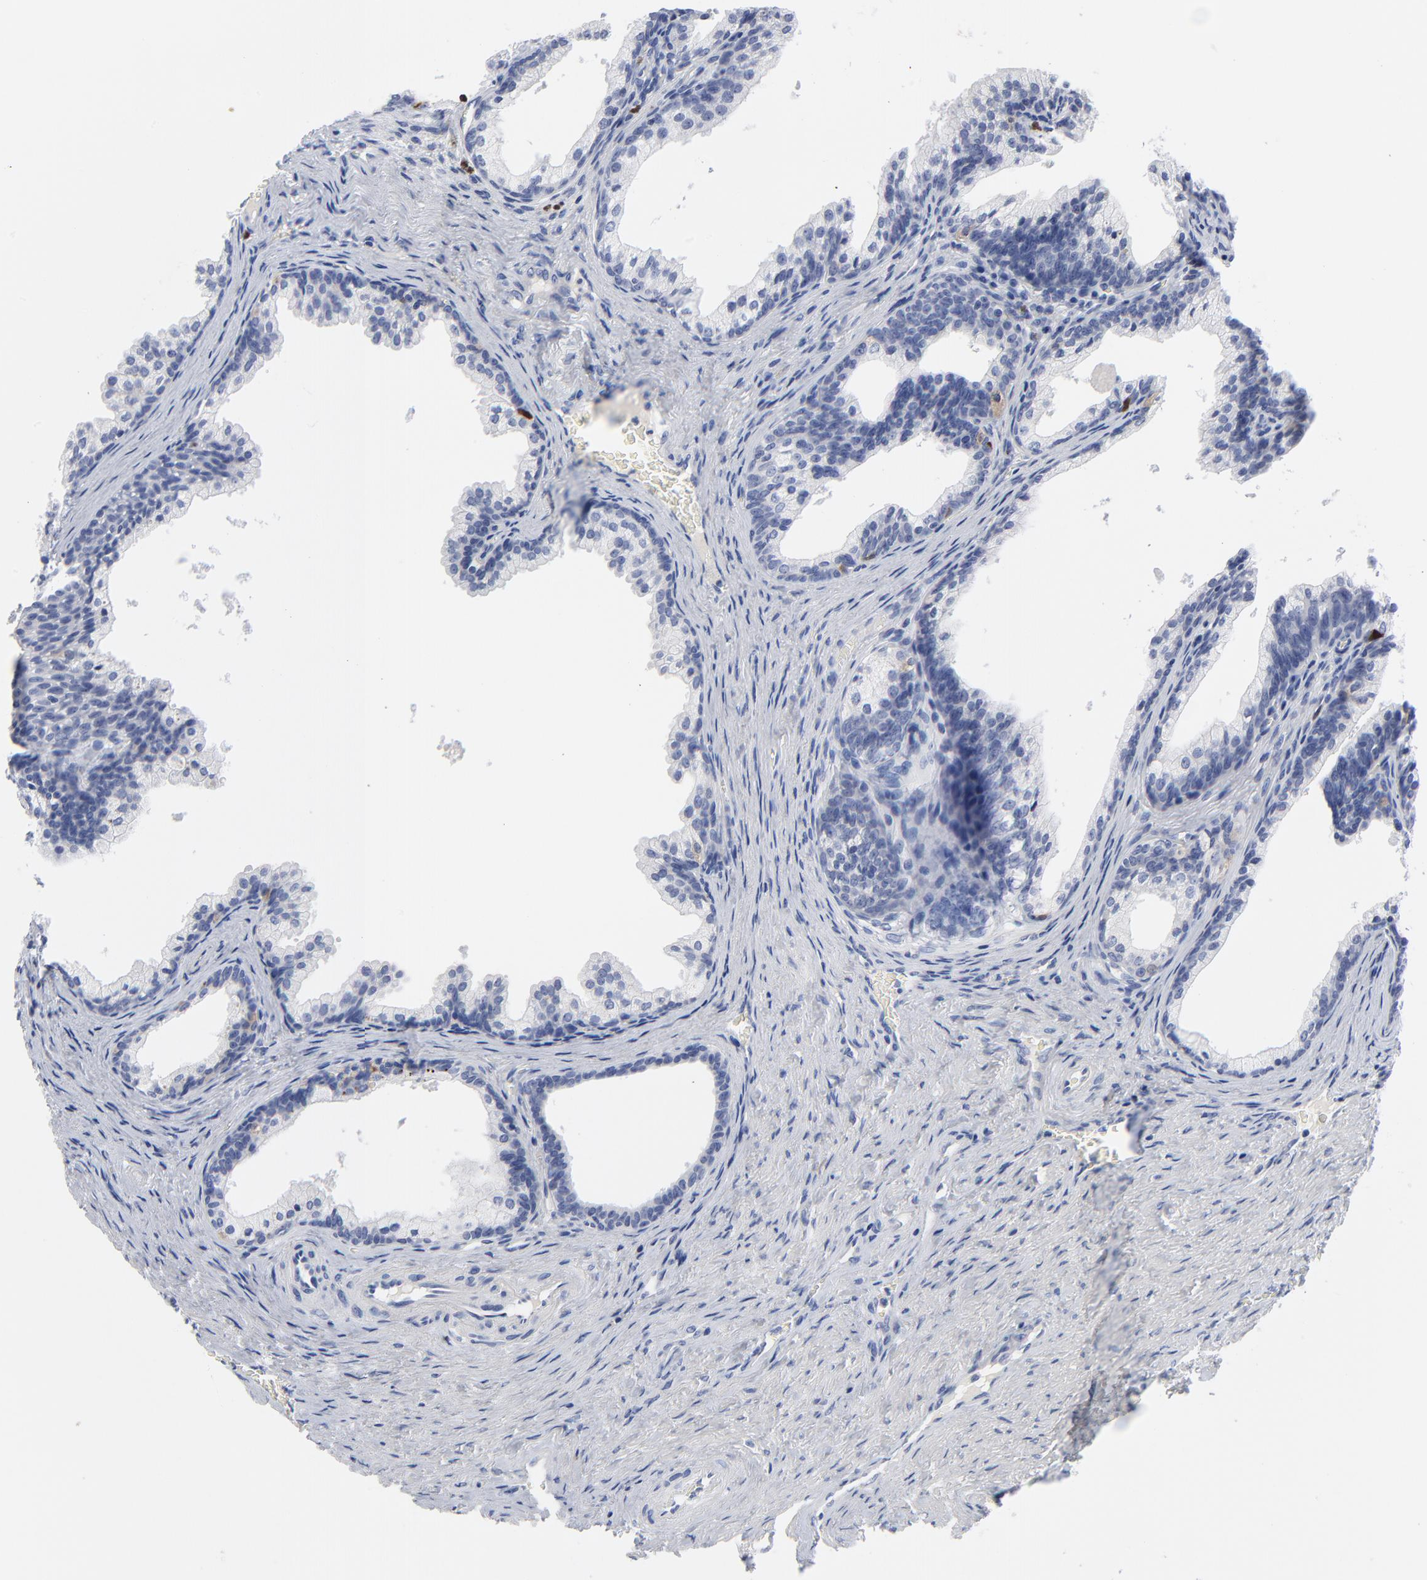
{"staining": {"intensity": "moderate", "quantity": "<25%", "location": "cytoplasmic/membranous,nuclear"}, "tissue": "prostate cancer", "cell_type": "Tumor cells", "image_type": "cancer", "snomed": [{"axis": "morphology", "description": "Adenocarcinoma, Medium grade"}, {"axis": "topography", "description": "Prostate"}], "caption": "Moderate cytoplasmic/membranous and nuclear protein positivity is seen in approximately <25% of tumor cells in prostate cancer.", "gene": "CDK1", "patient": {"sex": "male", "age": 60}}